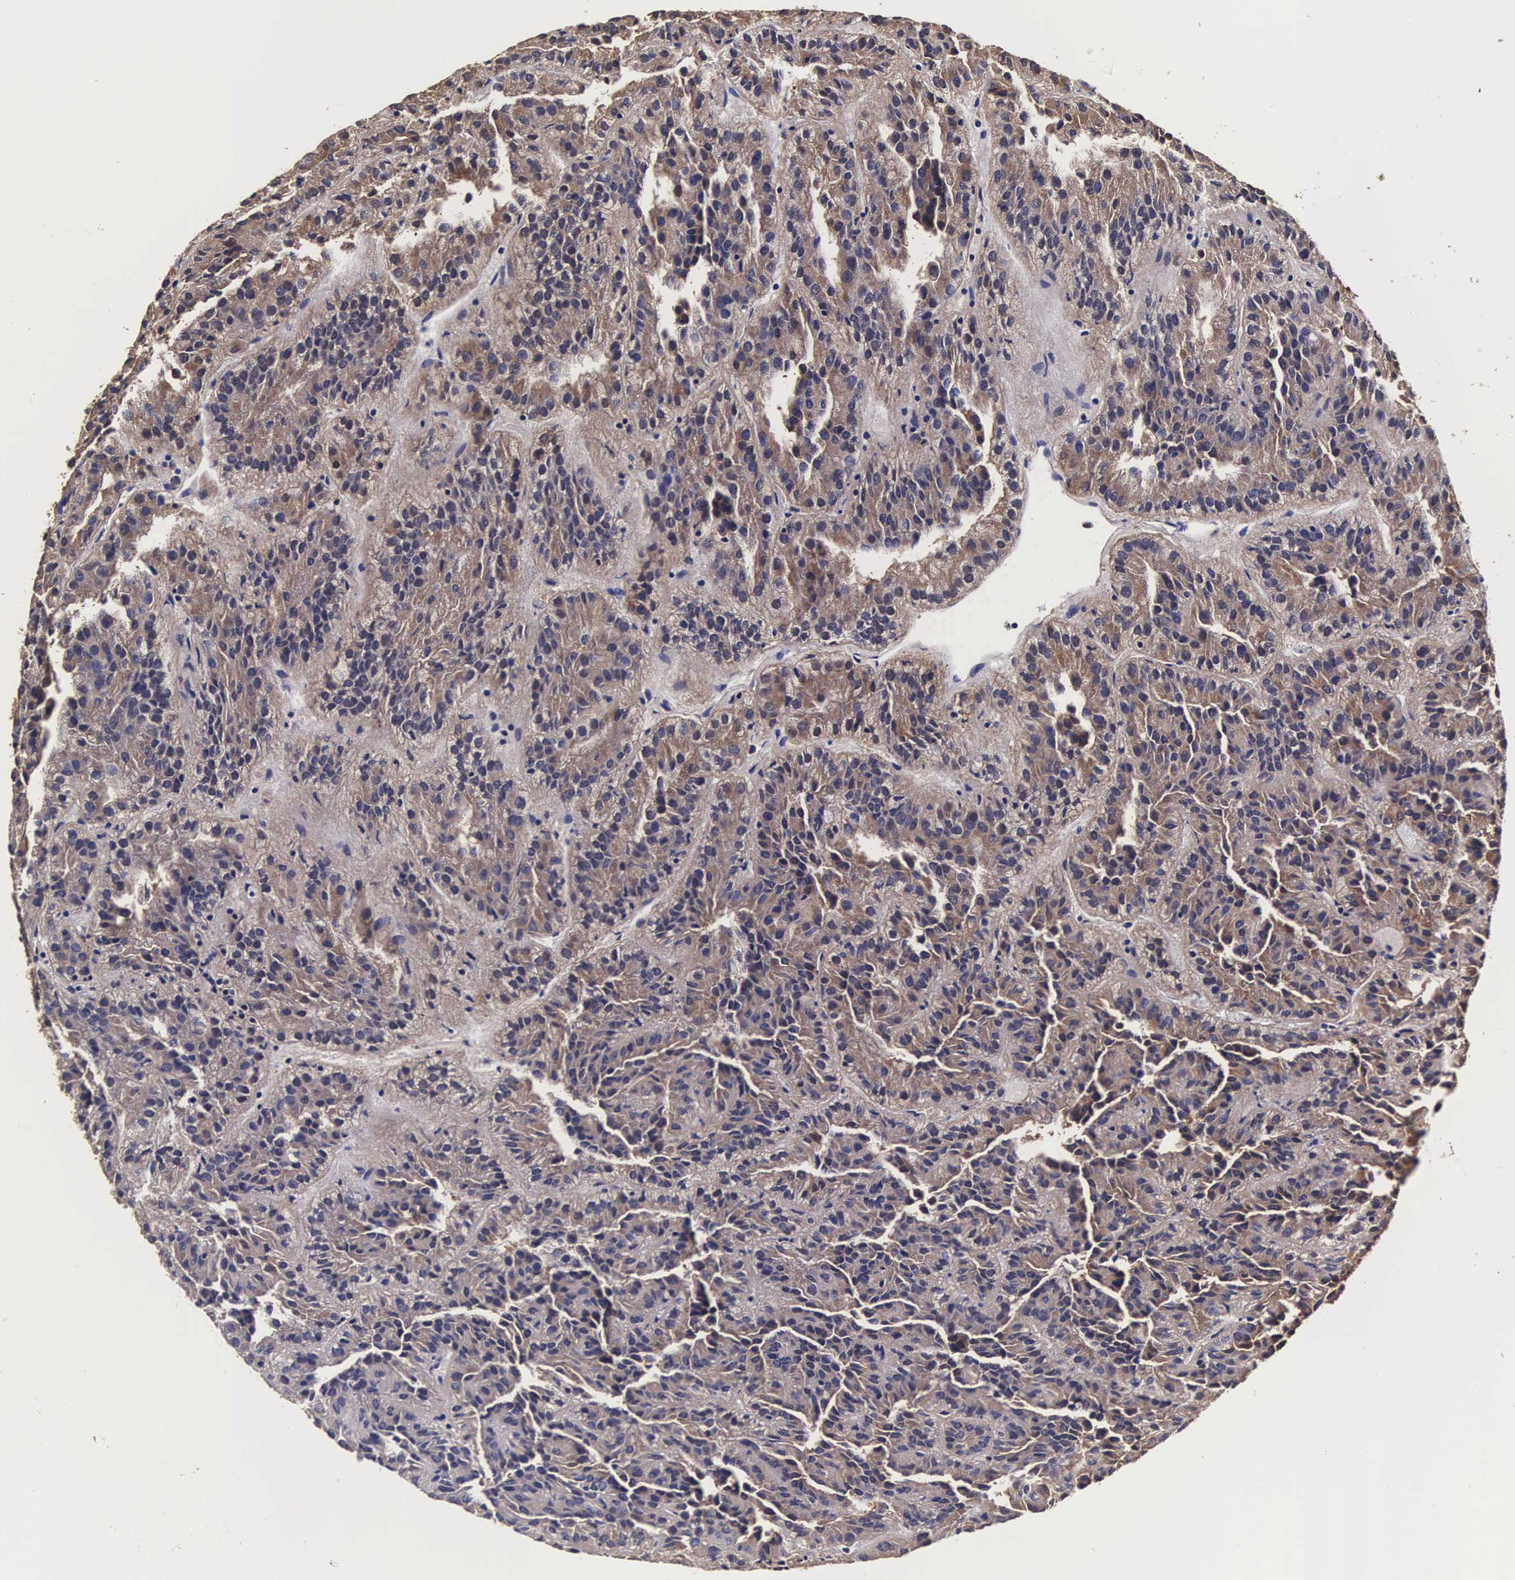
{"staining": {"intensity": "moderate", "quantity": ">75%", "location": "cytoplasmic/membranous,nuclear"}, "tissue": "renal cancer", "cell_type": "Tumor cells", "image_type": "cancer", "snomed": [{"axis": "morphology", "description": "Adenocarcinoma, NOS"}, {"axis": "topography", "description": "Kidney"}], "caption": "This is an image of immunohistochemistry (IHC) staining of renal cancer (adenocarcinoma), which shows moderate expression in the cytoplasmic/membranous and nuclear of tumor cells.", "gene": "TECPR2", "patient": {"sex": "male", "age": 46}}